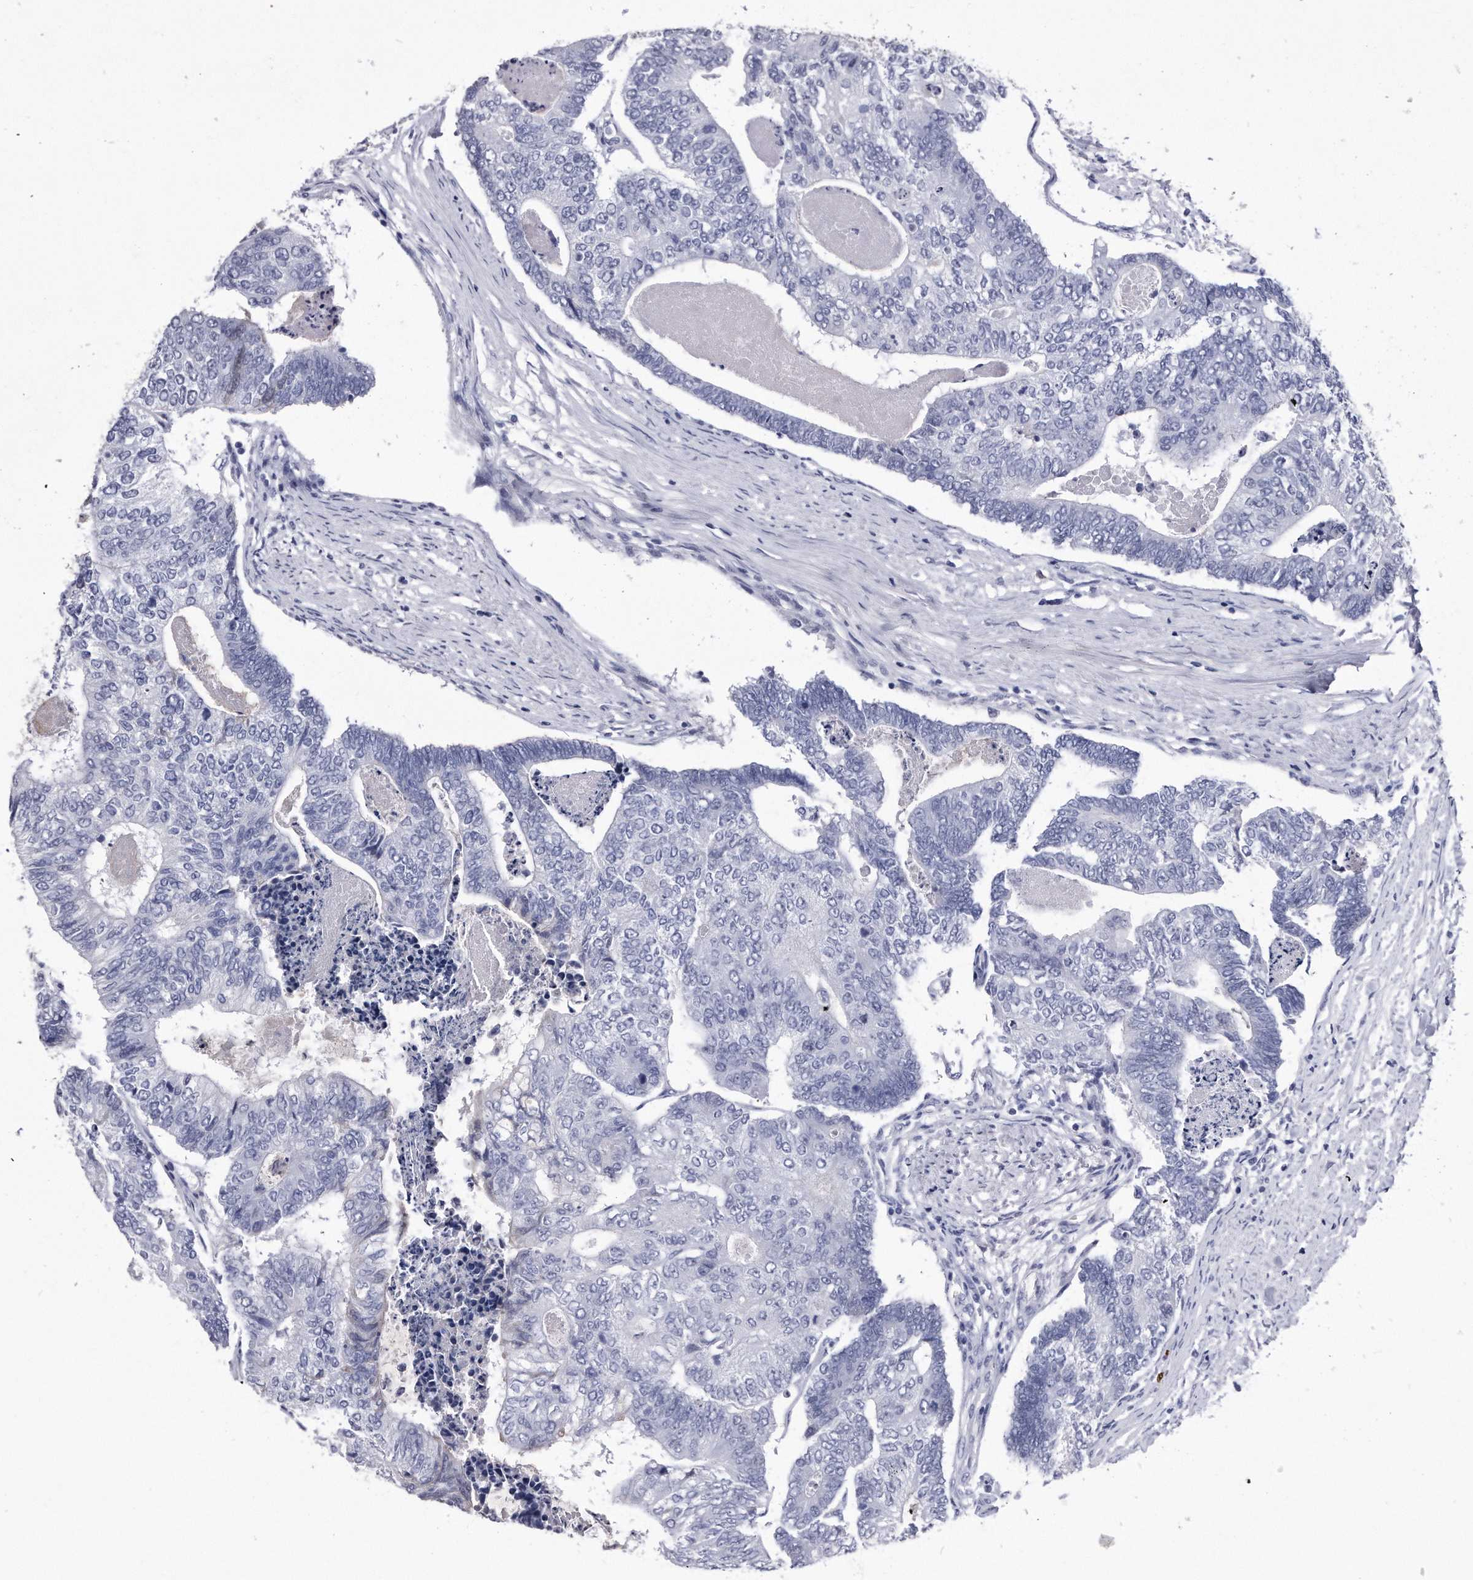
{"staining": {"intensity": "negative", "quantity": "none", "location": "none"}, "tissue": "colorectal cancer", "cell_type": "Tumor cells", "image_type": "cancer", "snomed": [{"axis": "morphology", "description": "Adenocarcinoma, NOS"}, {"axis": "topography", "description": "Colon"}], "caption": "Immunohistochemistry (IHC) image of neoplastic tissue: adenocarcinoma (colorectal) stained with DAB (3,3'-diaminobenzidine) exhibits no significant protein expression in tumor cells. Brightfield microscopy of immunohistochemistry (IHC) stained with DAB (brown) and hematoxylin (blue), captured at high magnification.", "gene": "KCTD8", "patient": {"sex": "female", "age": 67}}